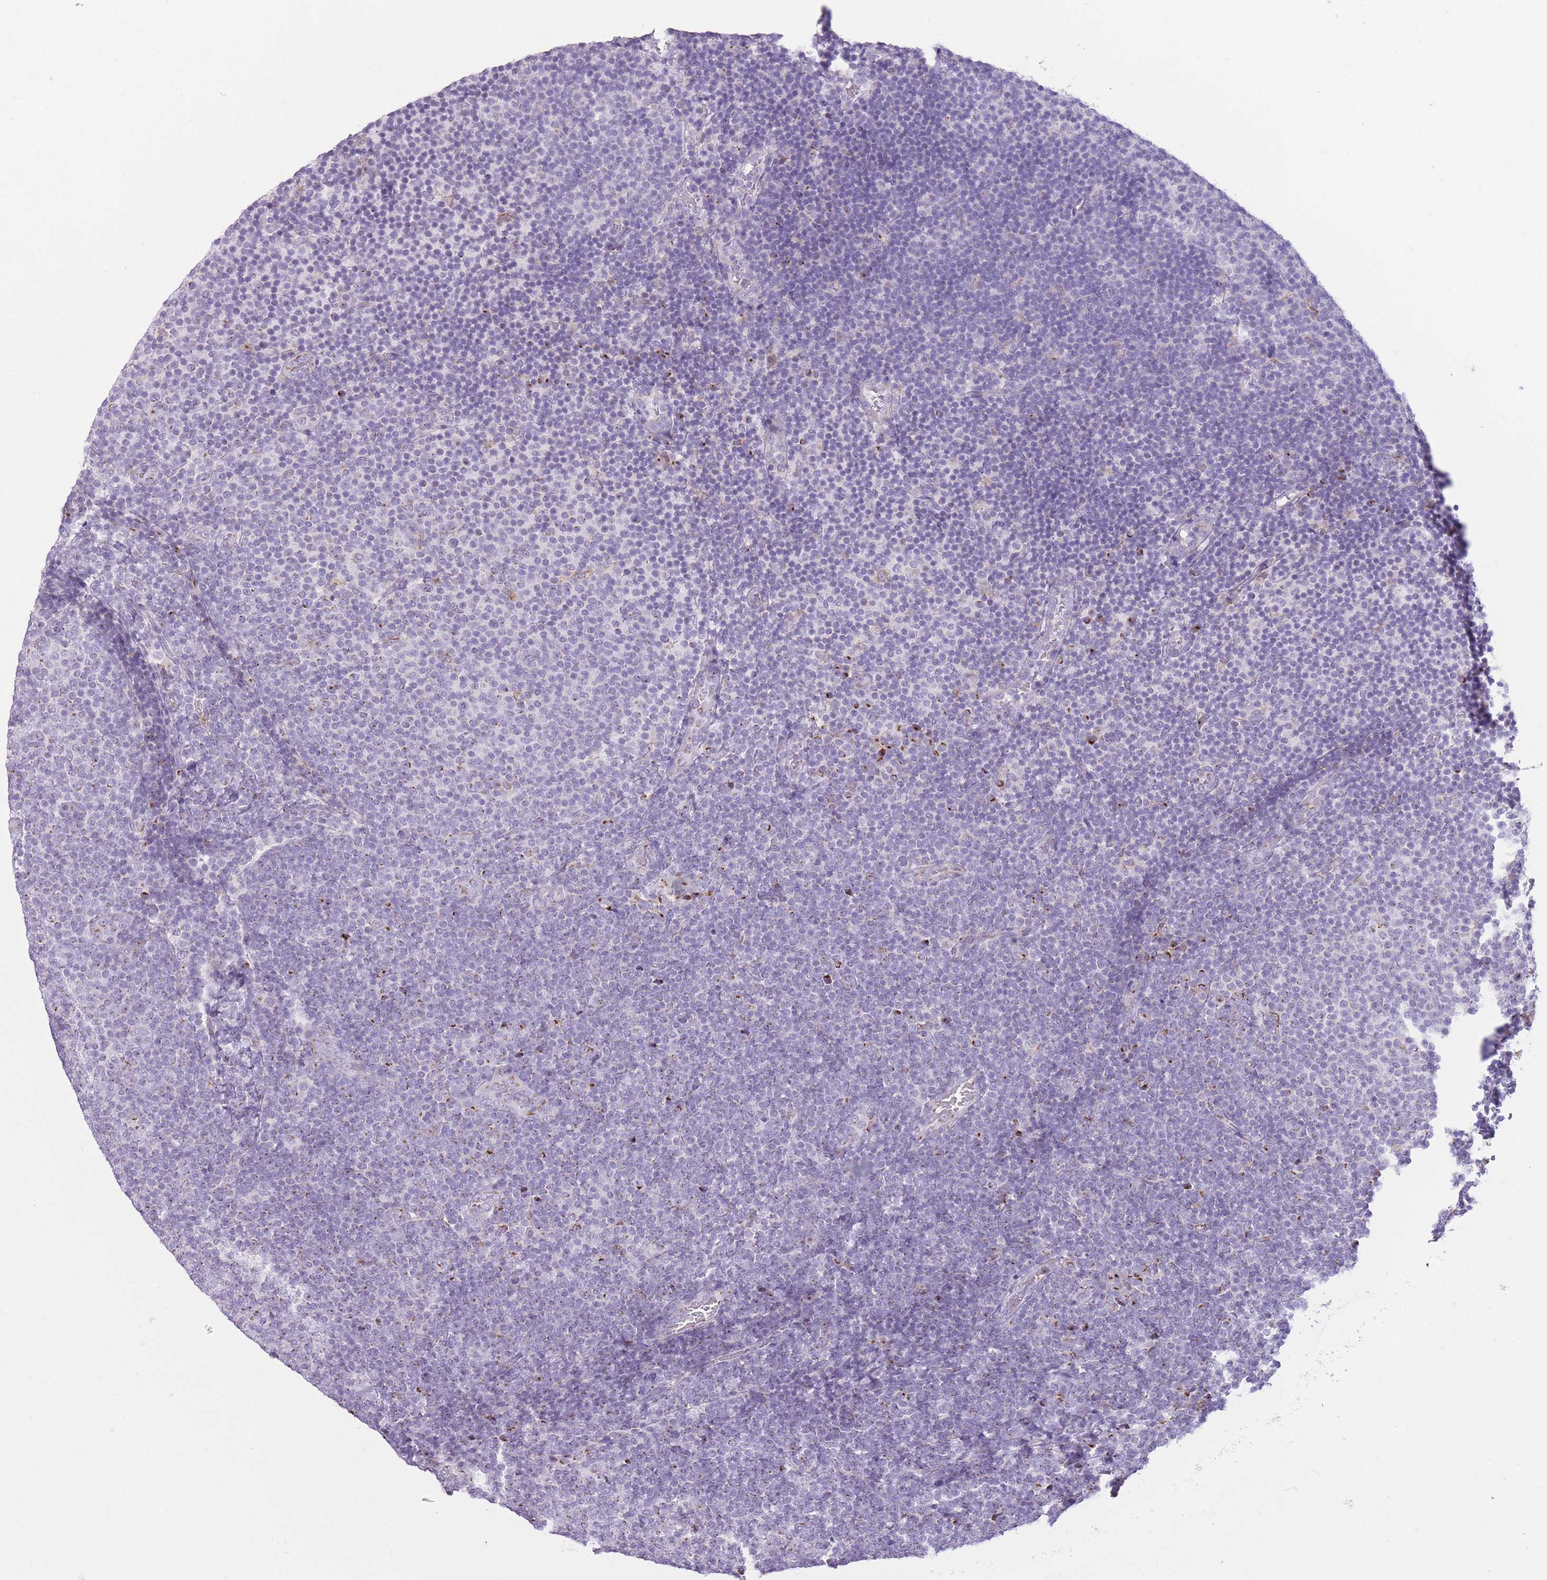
{"staining": {"intensity": "negative", "quantity": "none", "location": "none"}, "tissue": "lymphoma", "cell_type": "Tumor cells", "image_type": "cancer", "snomed": [{"axis": "morphology", "description": "Malignant lymphoma, non-Hodgkin's type, Low grade"}, {"axis": "topography", "description": "Lymph node"}], "caption": "This is an immunohistochemistry (IHC) image of lymphoma. There is no expression in tumor cells.", "gene": "B4GALT2", "patient": {"sex": "male", "age": 66}}